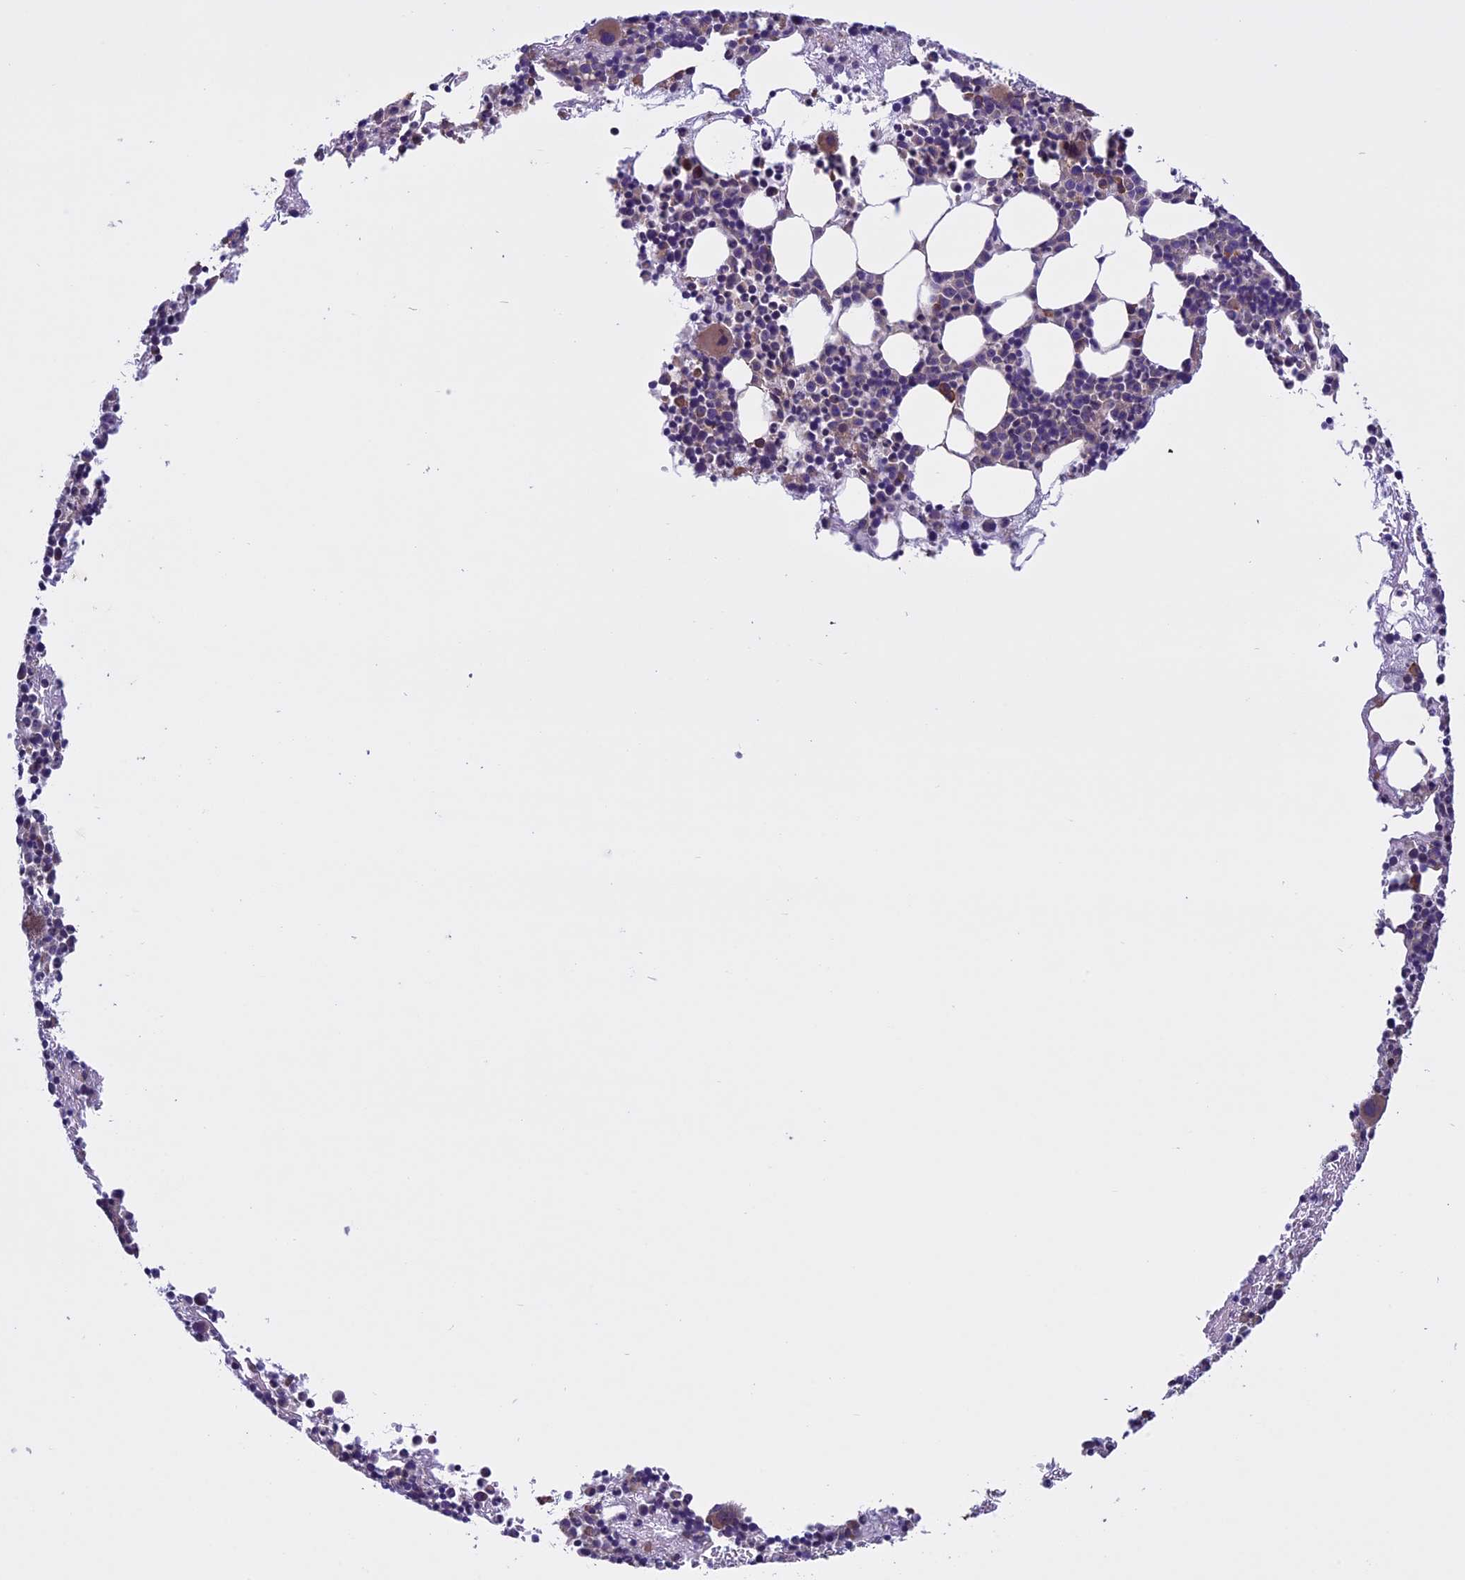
{"staining": {"intensity": "weak", "quantity": "25%-75%", "location": "cytoplasmic/membranous"}, "tissue": "bone marrow", "cell_type": "Hematopoietic cells", "image_type": "normal", "snomed": [{"axis": "morphology", "description": "Normal tissue, NOS"}, {"axis": "topography", "description": "Bone marrow"}], "caption": "Immunohistochemistry image of benign bone marrow stained for a protein (brown), which reveals low levels of weak cytoplasmic/membranous expression in approximately 25%-75% of hematopoietic cells.", "gene": "DCTN5", "patient": {"sex": "male", "age": 51}}